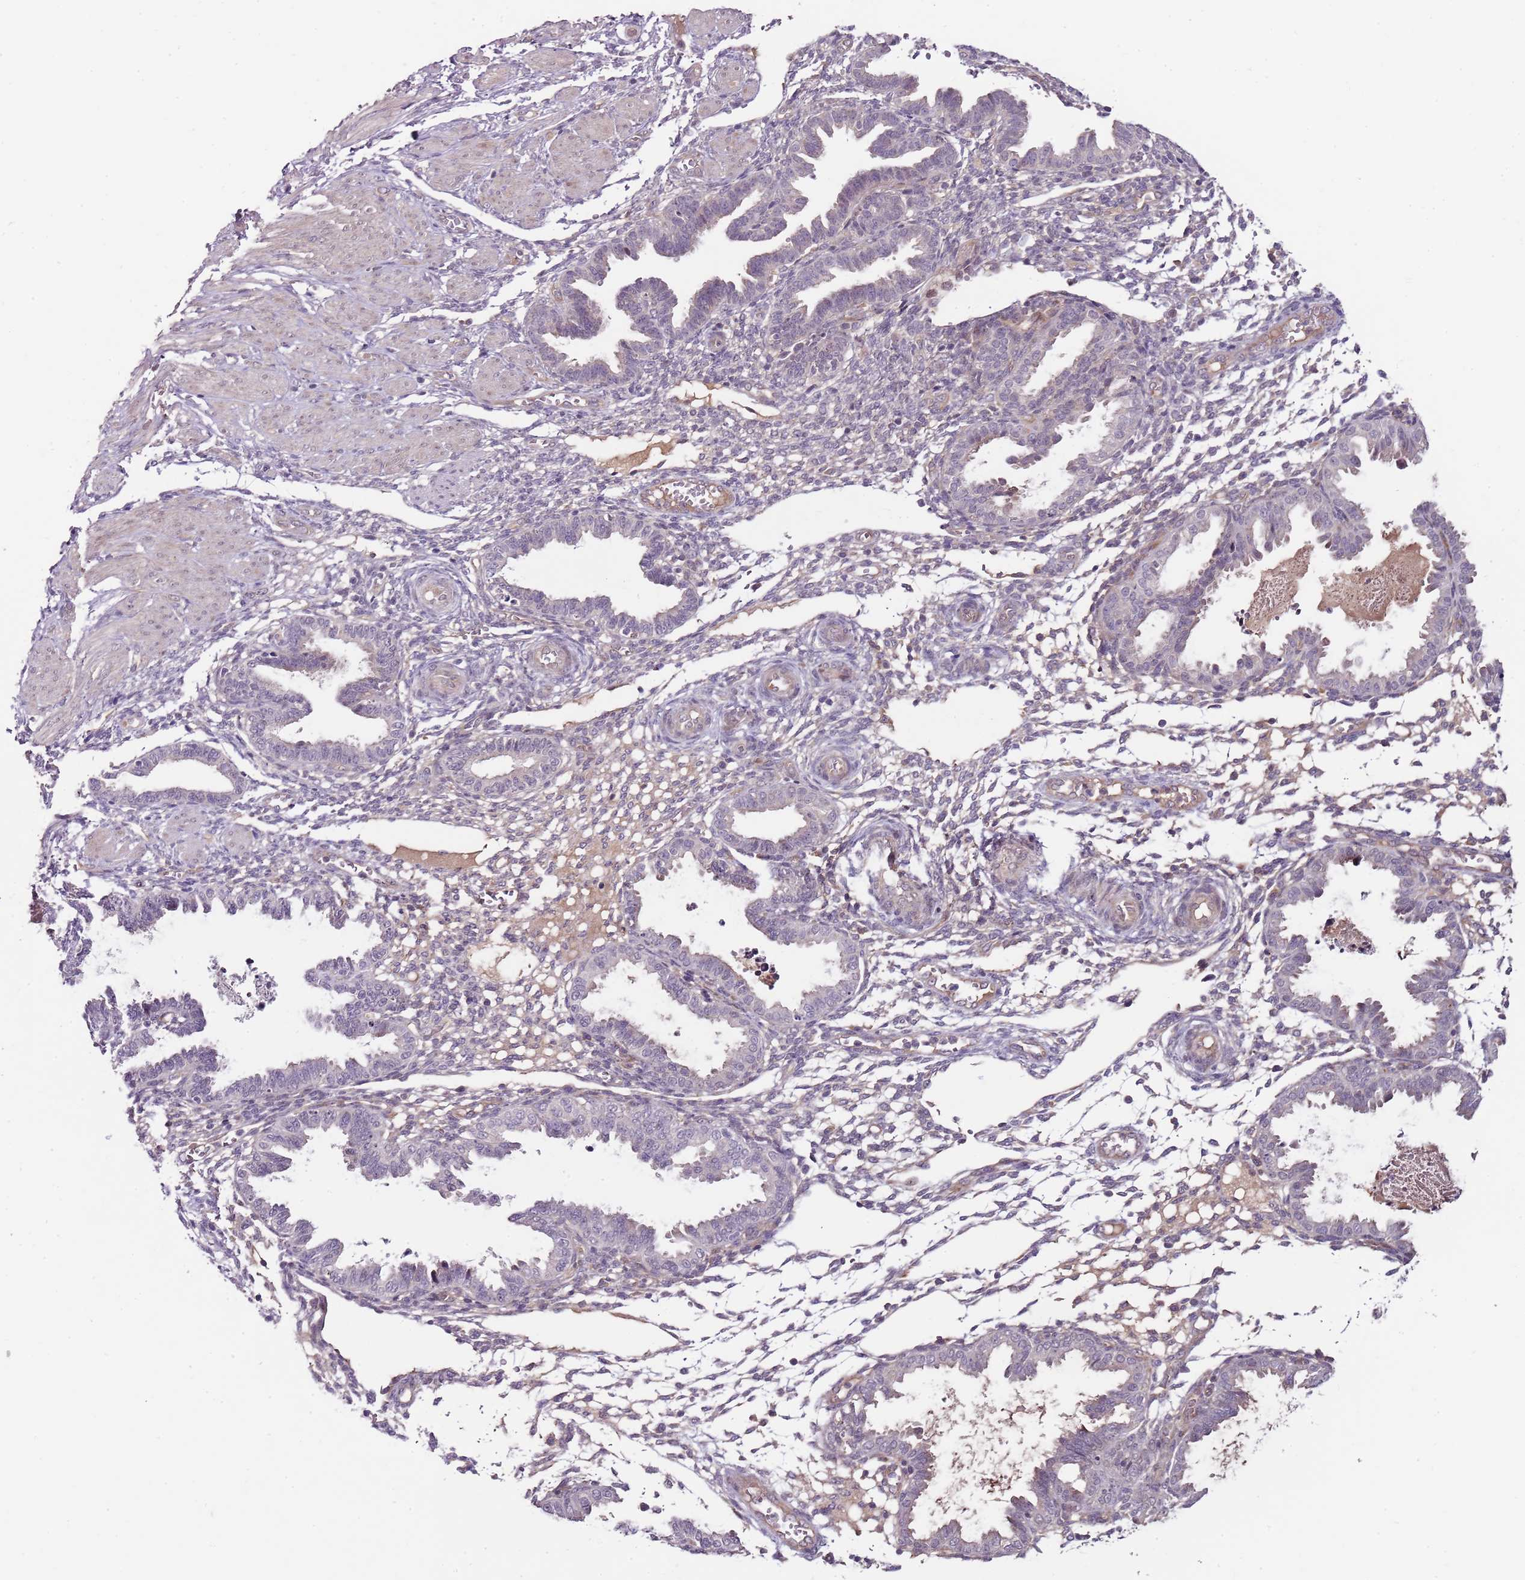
{"staining": {"intensity": "negative", "quantity": "none", "location": "none"}, "tissue": "endometrium", "cell_type": "Cells in endometrial stroma", "image_type": "normal", "snomed": [{"axis": "morphology", "description": "Normal tissue, NOS"}, {"axis": "topography", "description": "Endometrium"}], "caption": "Immunohistochemistry (IHC) image of normal endometrium stained for a protein (brown), which displays no positivity in cells in endometrial stroma.", "gene": "FBXL22", "patient": {"sex": "female", "age": 33}}